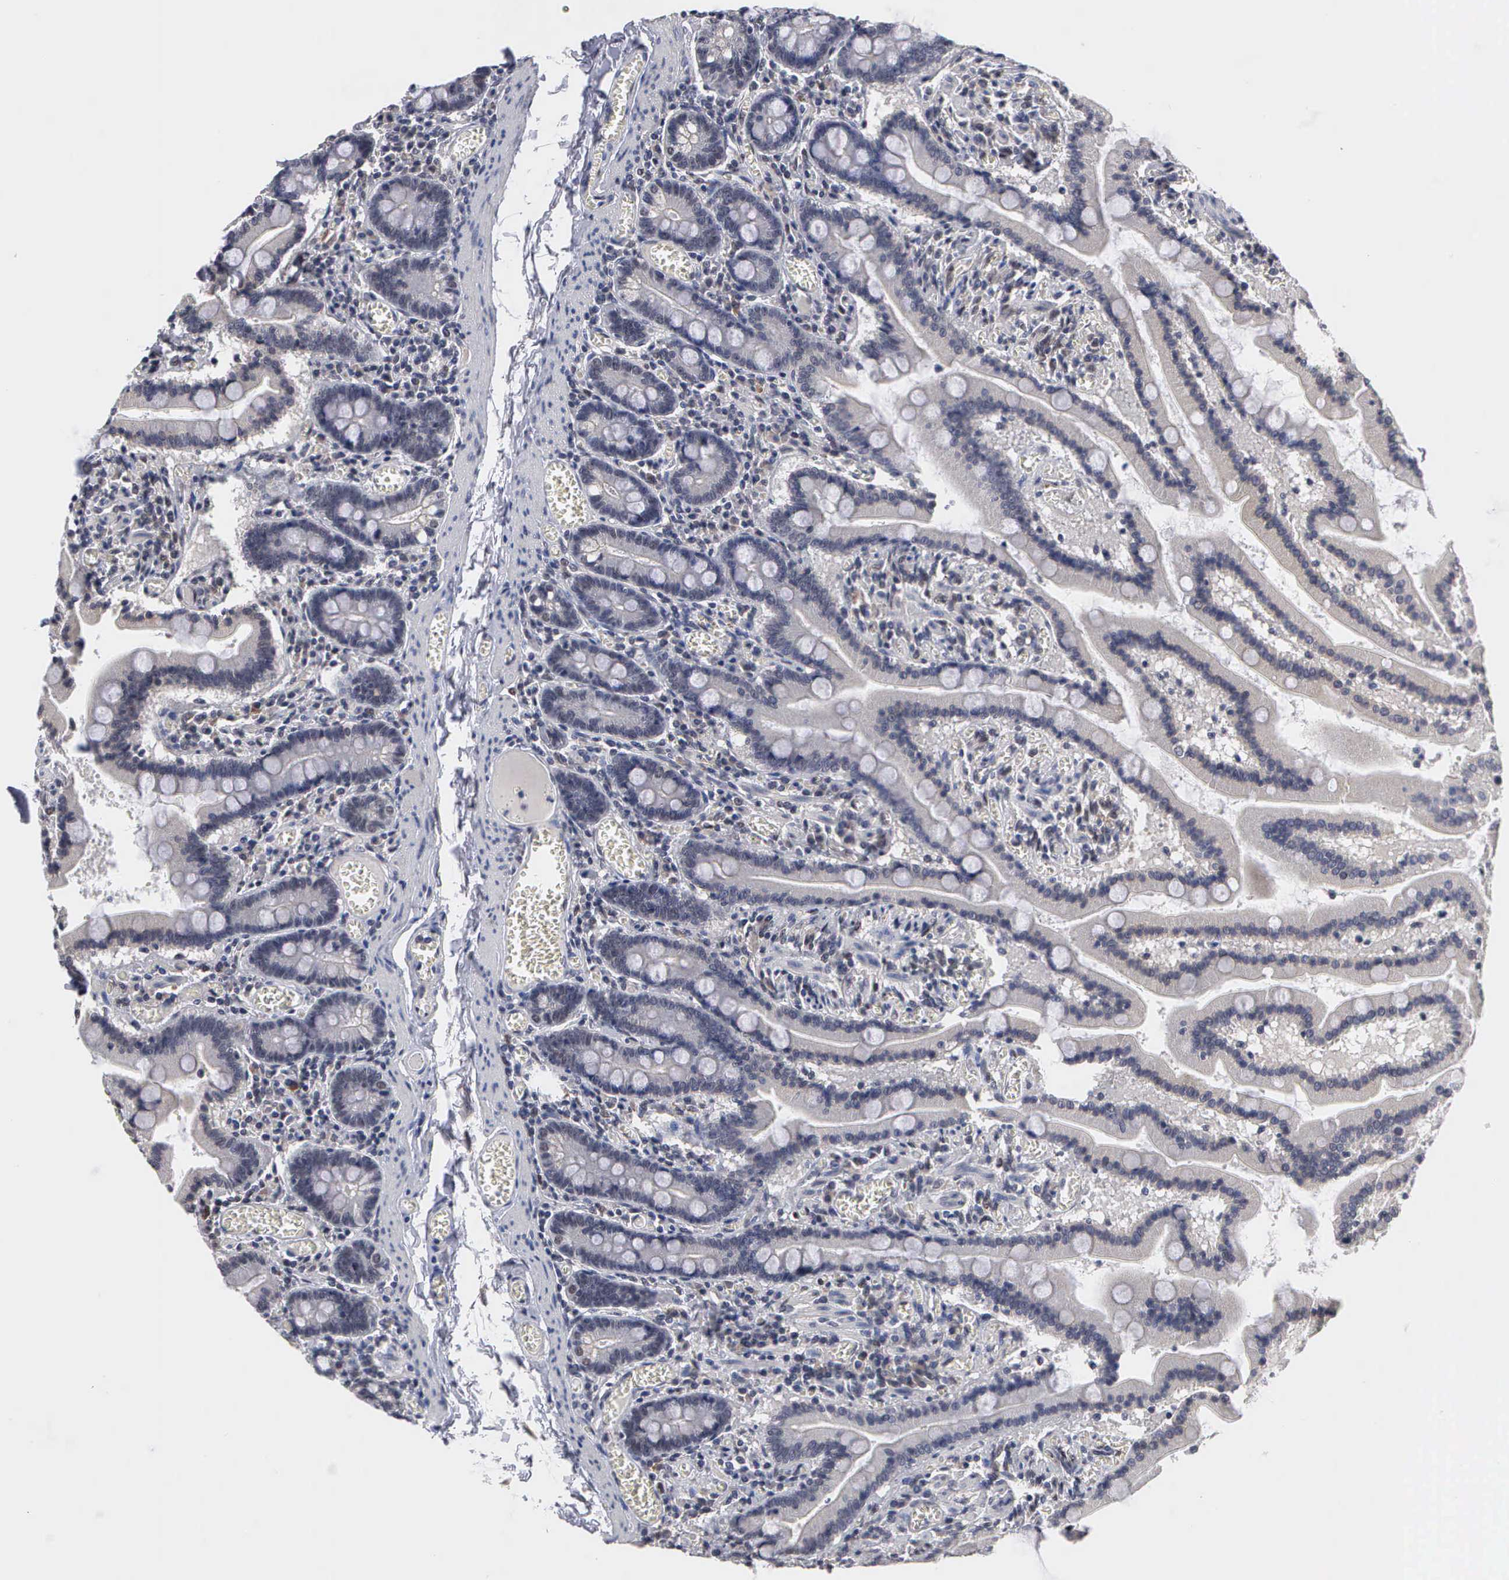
{"staining": {"intensity": "negative", "quantity": "none", "location": "none"}, "tissue": "small intestine", "cell_type": "Glandular cells", "image_type": "normal", "snomed": [{"axis": "morphology", "description": "Normal tissue, NOS"}, {"axis": "topography", "description": "Small intestine"}], "caption": "High power microscopy micrograph of an immunohistochemistry photomicrograph of unremarkable small intestine, revealing no significant staining in glandular cells.", "gene": "ZBTB33", "patient": {"sex": "male", "age": 59}}